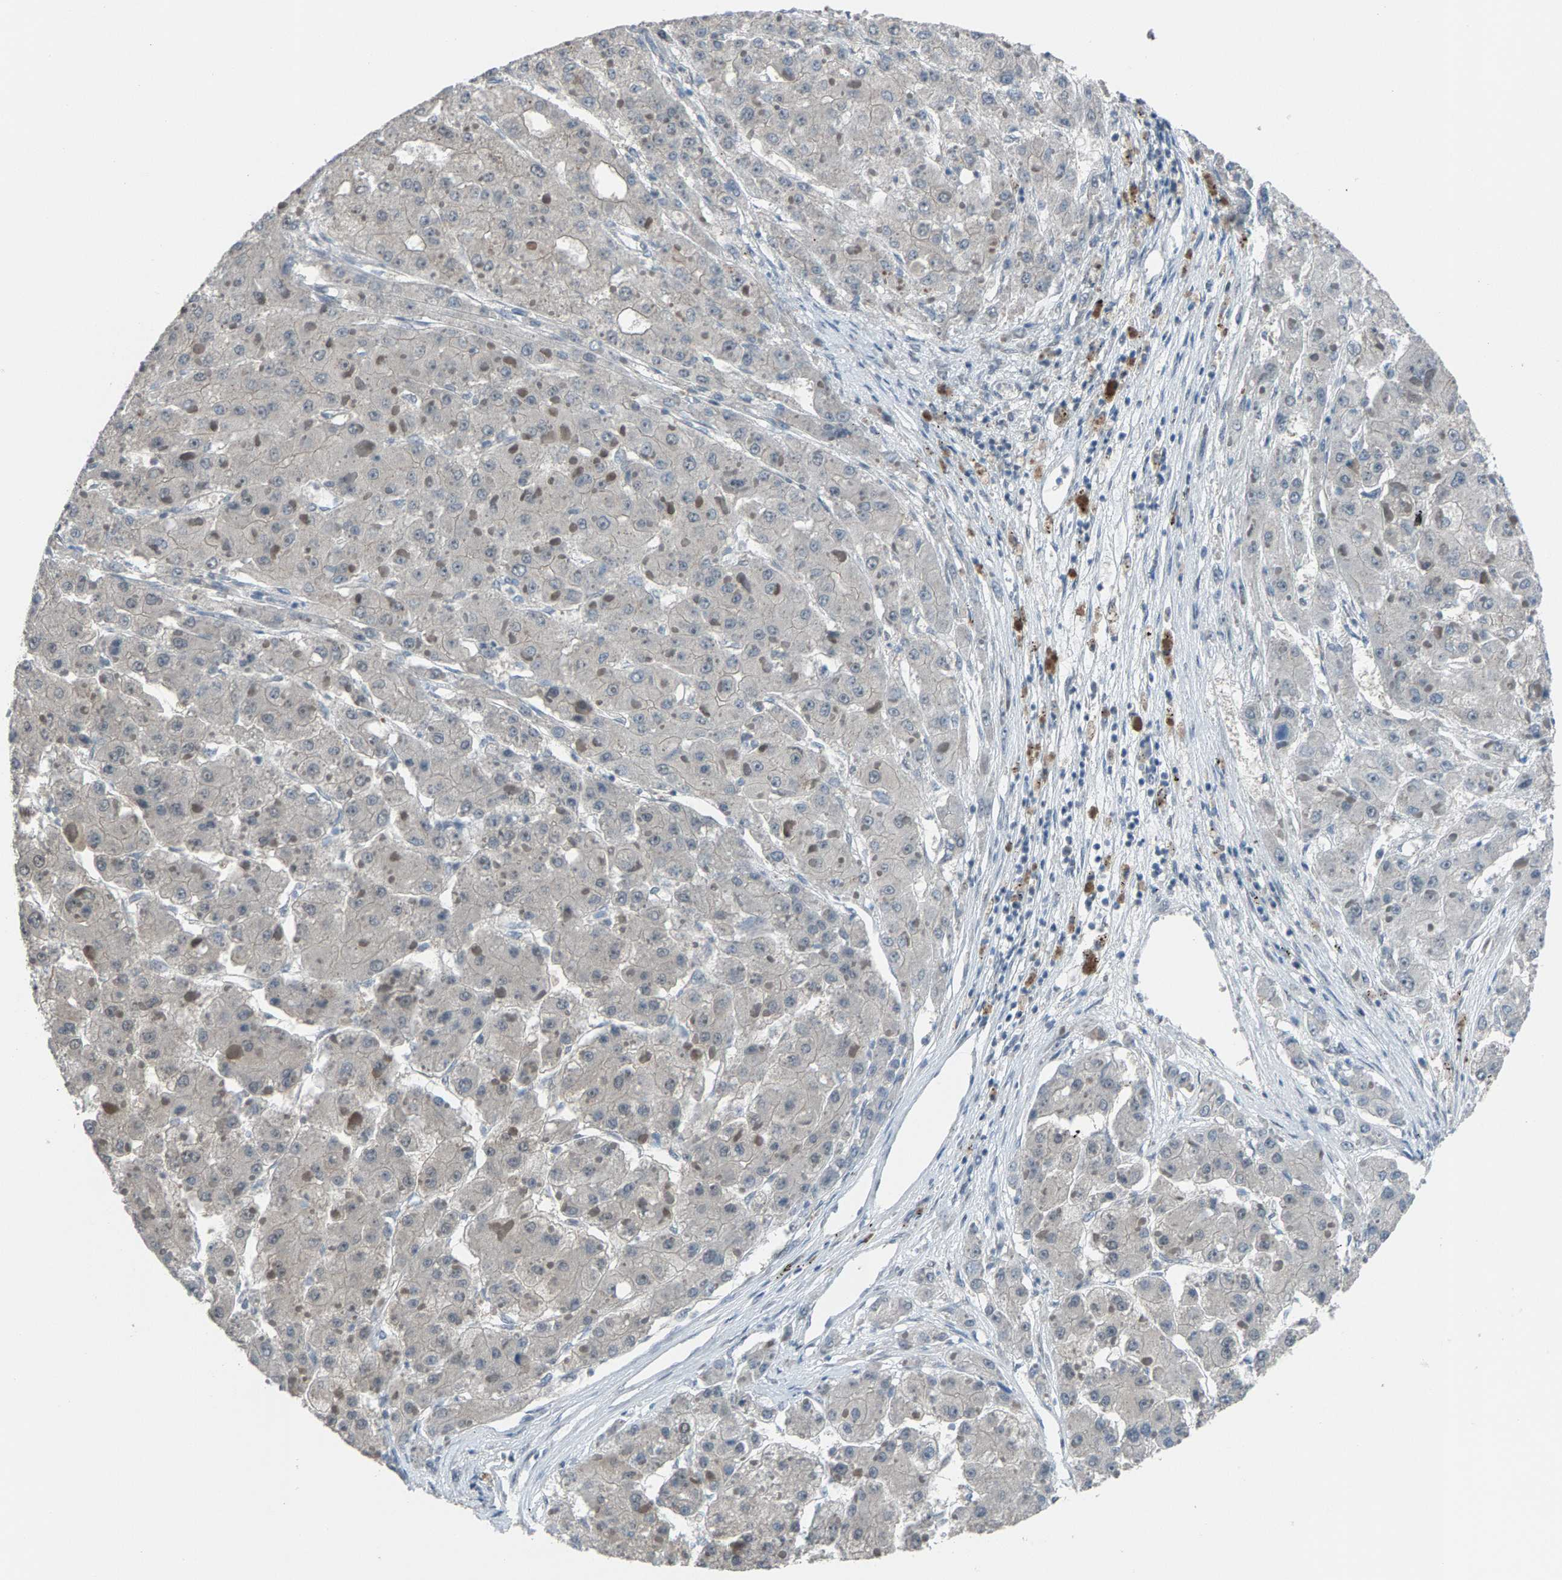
{"staining": {"intensity": "negative", "quantity": "none", "location": "none"}, "tissue": "liver cancer", "cell_type": "Tumor cells", "image_type": "cancer", "snomed": [{"axis": "morphology", "description": "Carcinoma, Hepatocellular, NOS"}, {"axis": "topography", "description": "Liver"}], "caption": "Image shows no protein positivity in tumor cells of liver hepatocellular carcinoma tissue.", "gene": "ZNF276", "patient": {"sex": "female", "age": 73}}